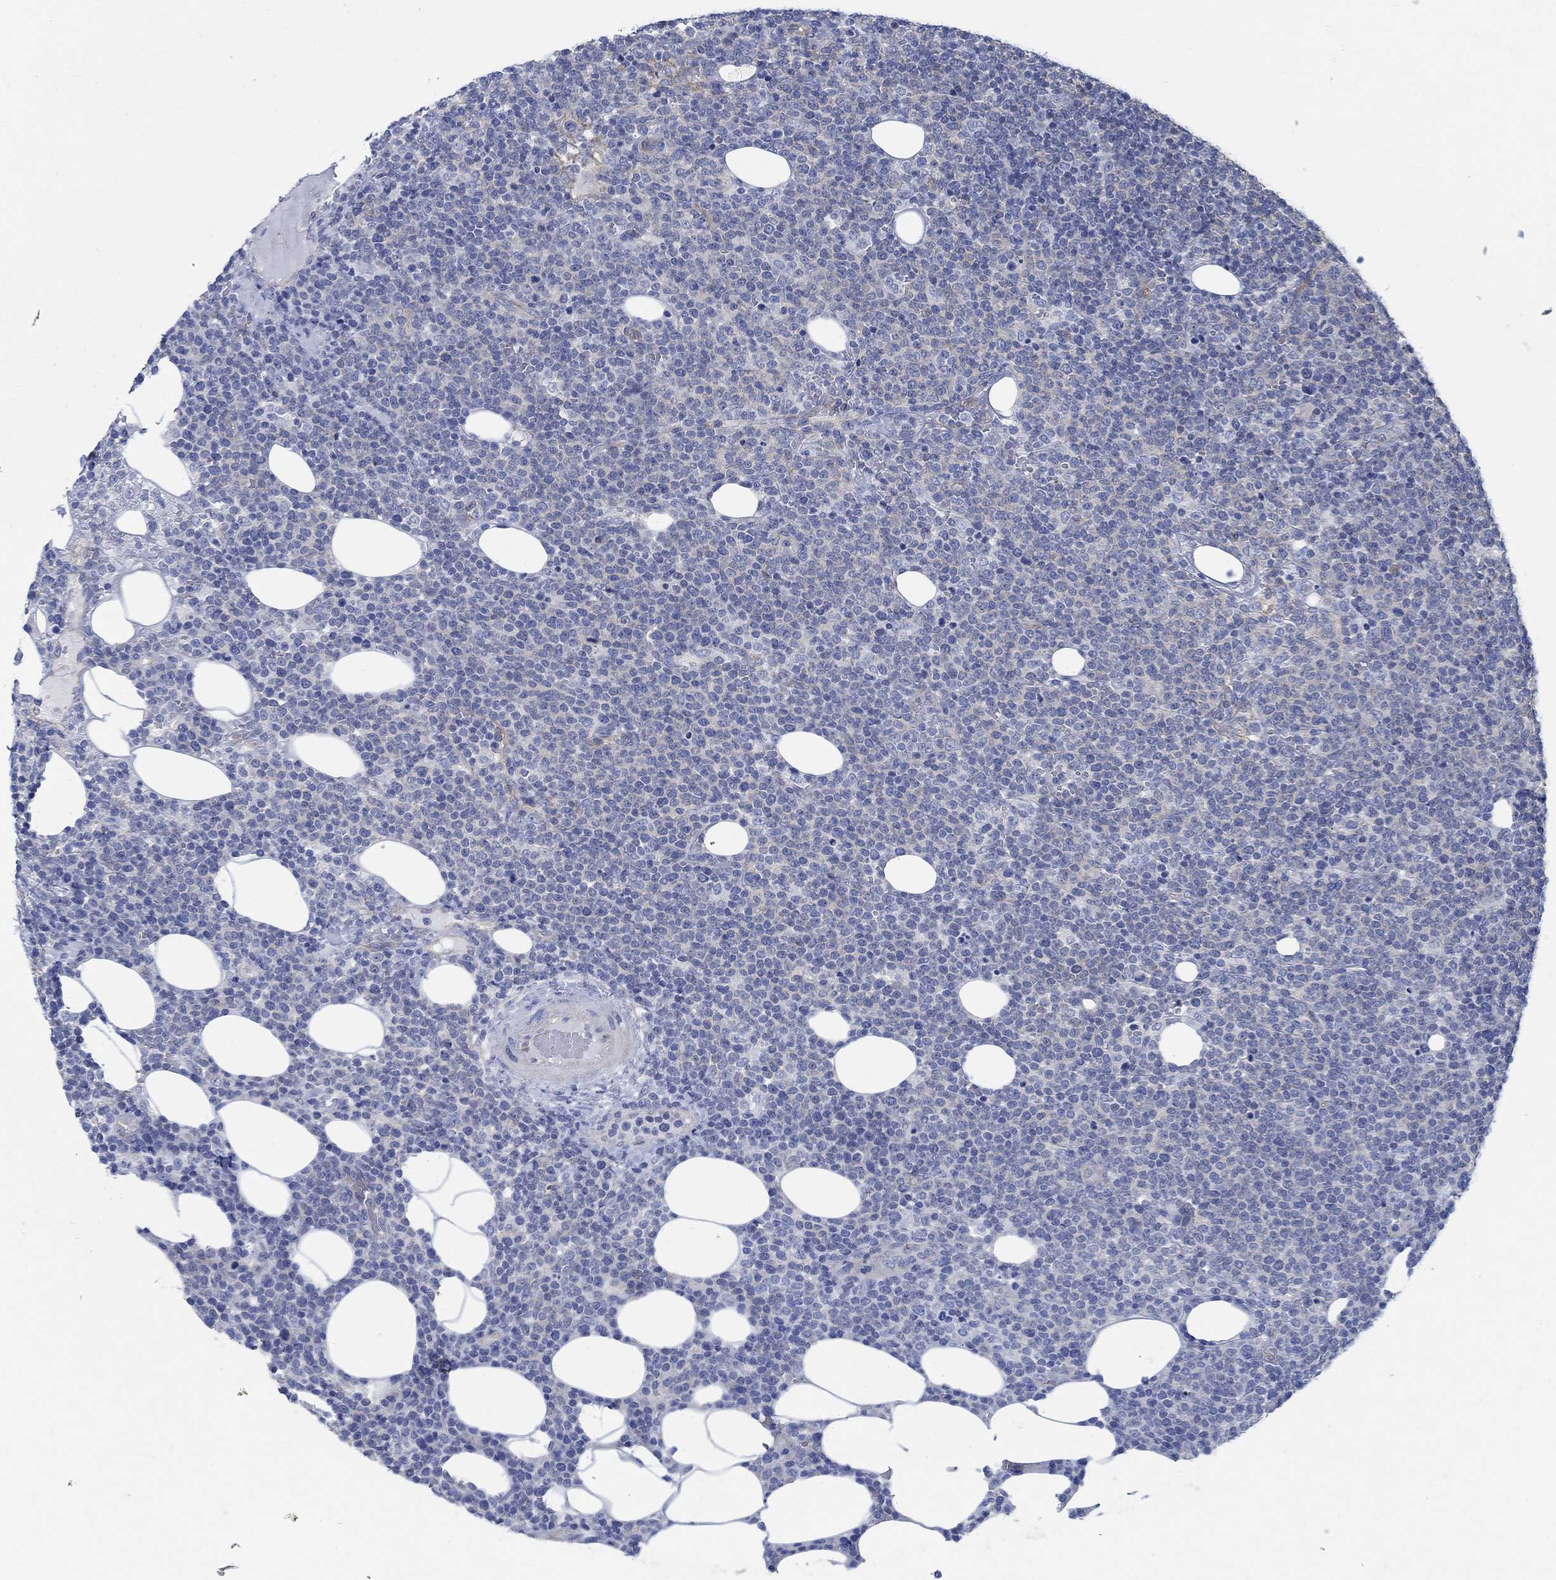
{"staining": {"intensity": "negative", "quantity": "none", "location": "none"}, "tissue": "lymphoma", "cell_type": "Tumor cells", "image_type": "cancer", "snomed": [{"axis": "morphology", "description": "Malignant lymphoma, non-Hodgkin's type, High grade"}, {"axis": "topography", "description": "Lymph node"}], "caption": "Immunohistochemistry (IHC) photomicrograph of neoplastic tissue: human lymphoma stained with DAB displays no significant protein staining in tumor cells.", "gene": "TMEM198", "patient": {"sex": "male", "age": 61}}